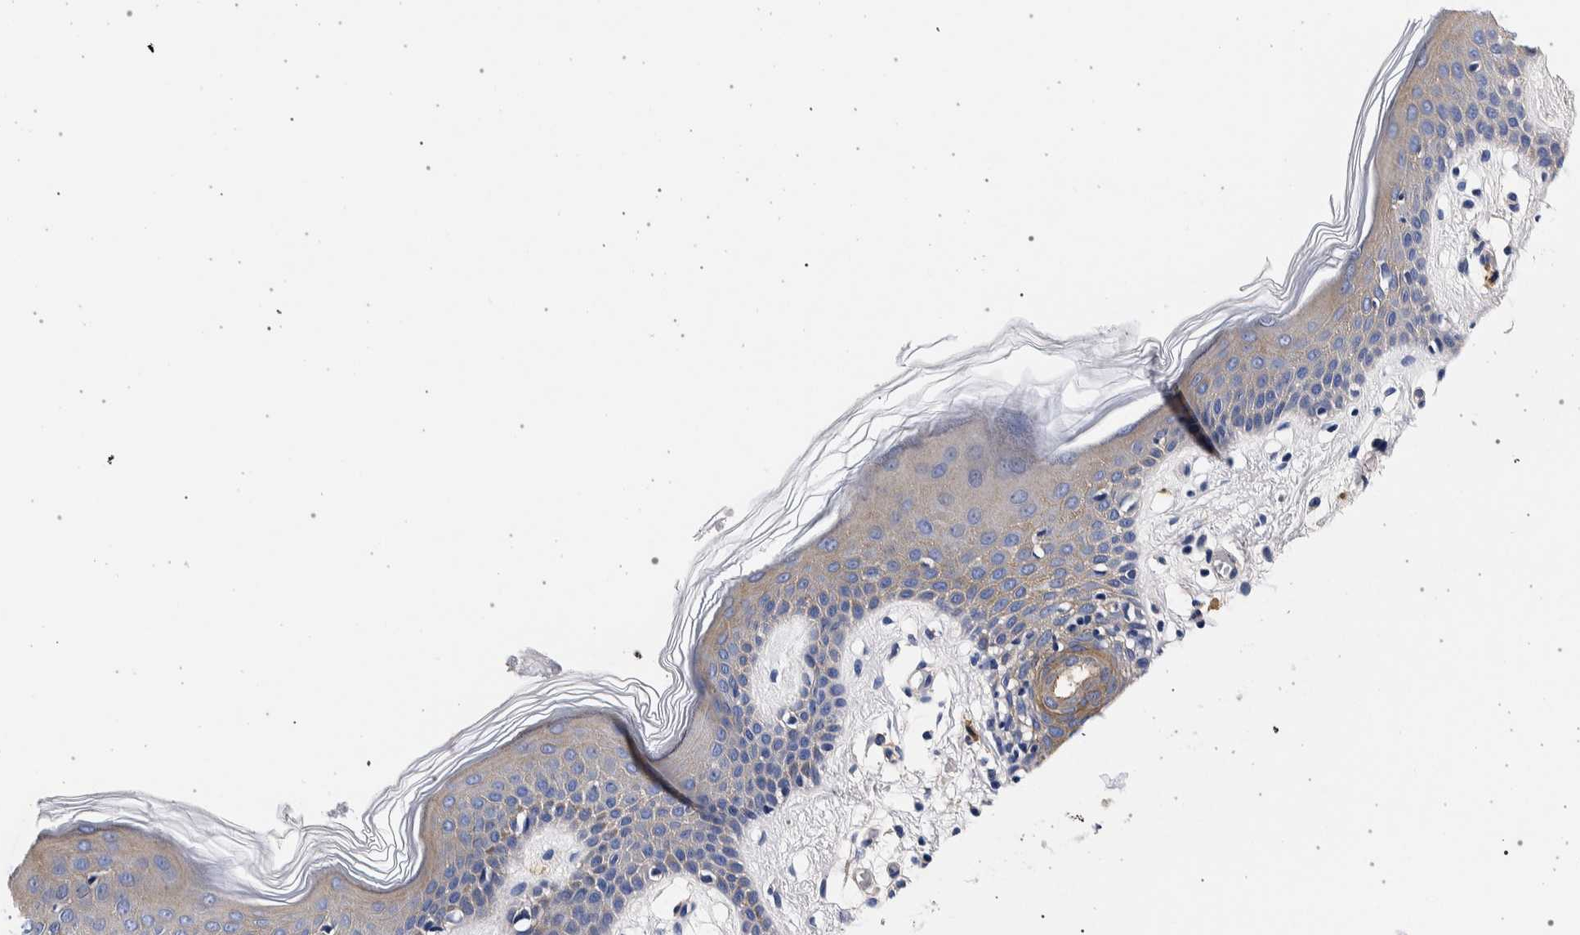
{"staining": {"intensity": "negative", "quantity": "none", "location": "none"}, "tissue": "skin", "cell_type": "Fibroblasts", "image_type": "normal", "snomed": [{"axis": "morphology", "description": "Normal tissue, NOS"}, {"axis": "topography", "description": "Skin"}], "caption": "Fibroblasts are negative for brown protein staining in normal skin. (Brightfield microscopy of DAB (3,3'-diaminobenzidine) immunohistochemistry (IHC) at high magnification).", "gene": "NIBAN2", "patient": {"sex": "male", "age": 53}}